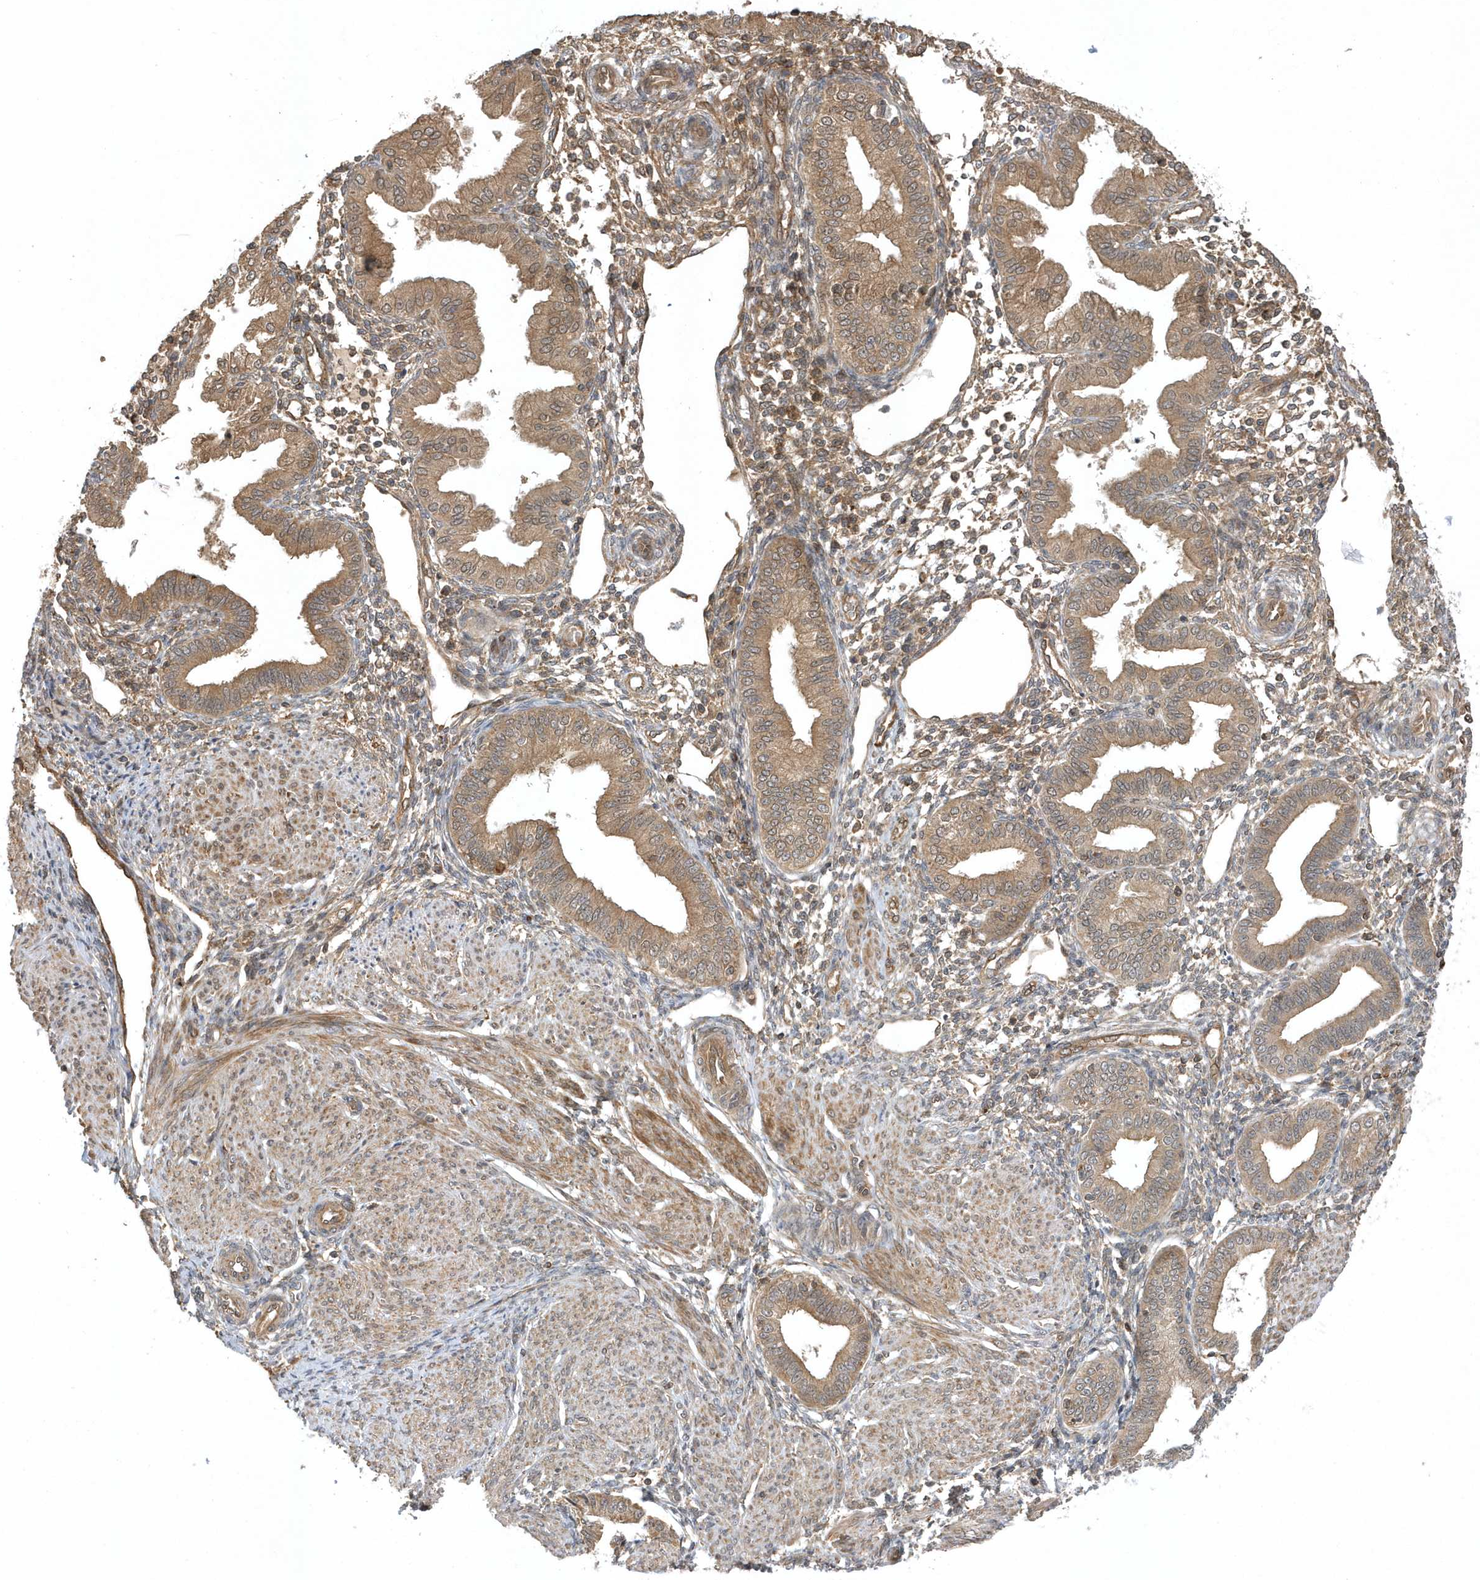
{"staining": {"intensity": "moderate", "quantity": ">75%", "location": "cytoplasmic/membranous"}, "tissue": "endometrium", "cell_type": "Cells in endometrial stroma", "image_type": "normal", "snomed": [{"axis": "morphology", "description": "Normal tissue, NOS"}, {"axis": "topography", "description": "Endometrium"}], "caption": "Endometrium was stained to show a protein in brown. There is medium levels of moderate cytoplasmic/membranous expression in approximately >75% of cells in endometrial stroma. (DAB = brown stain, brightfield microscopy at high magnification).", "gene": "GFM2", "patient": {"sex": "female", "age": 53}}